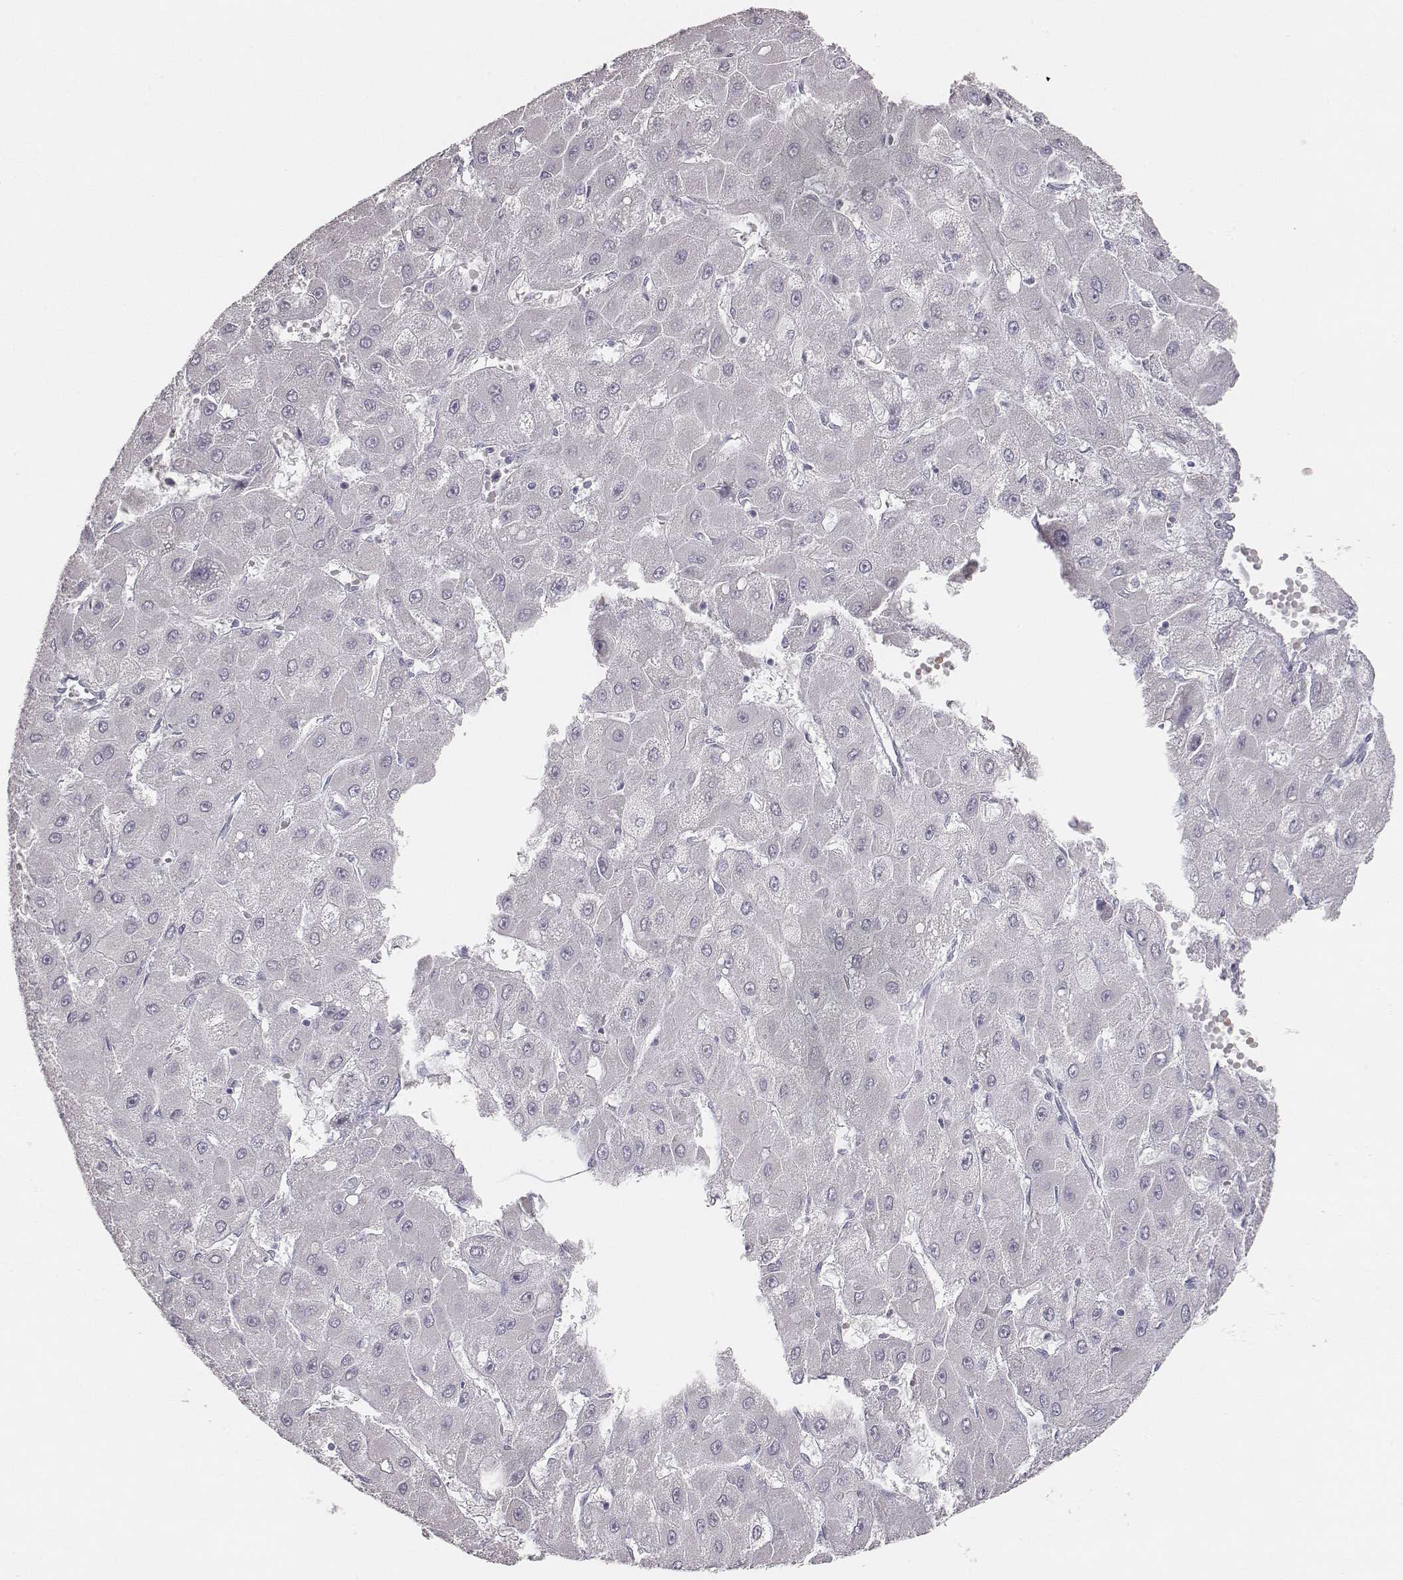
{"staining": {"intensity": "negative", "quantity": "none", "location": "none"}, "tissue": "liver cancer", "cell_type": "Tumor cells", "image_type": "cancer", "snomed": [{"axis": "morphology", "description": "Carcinoma, Hepatocellular, NOS"}, {"axis": "topography", "description": "Liver"}], "caption": "DAB immunohistochemical staining of hepatocellular carcinoma (liver) displays no significant staining in tumor cells.", "gene": "MYH6", "patient": {"sex": "female", "age": 25}}